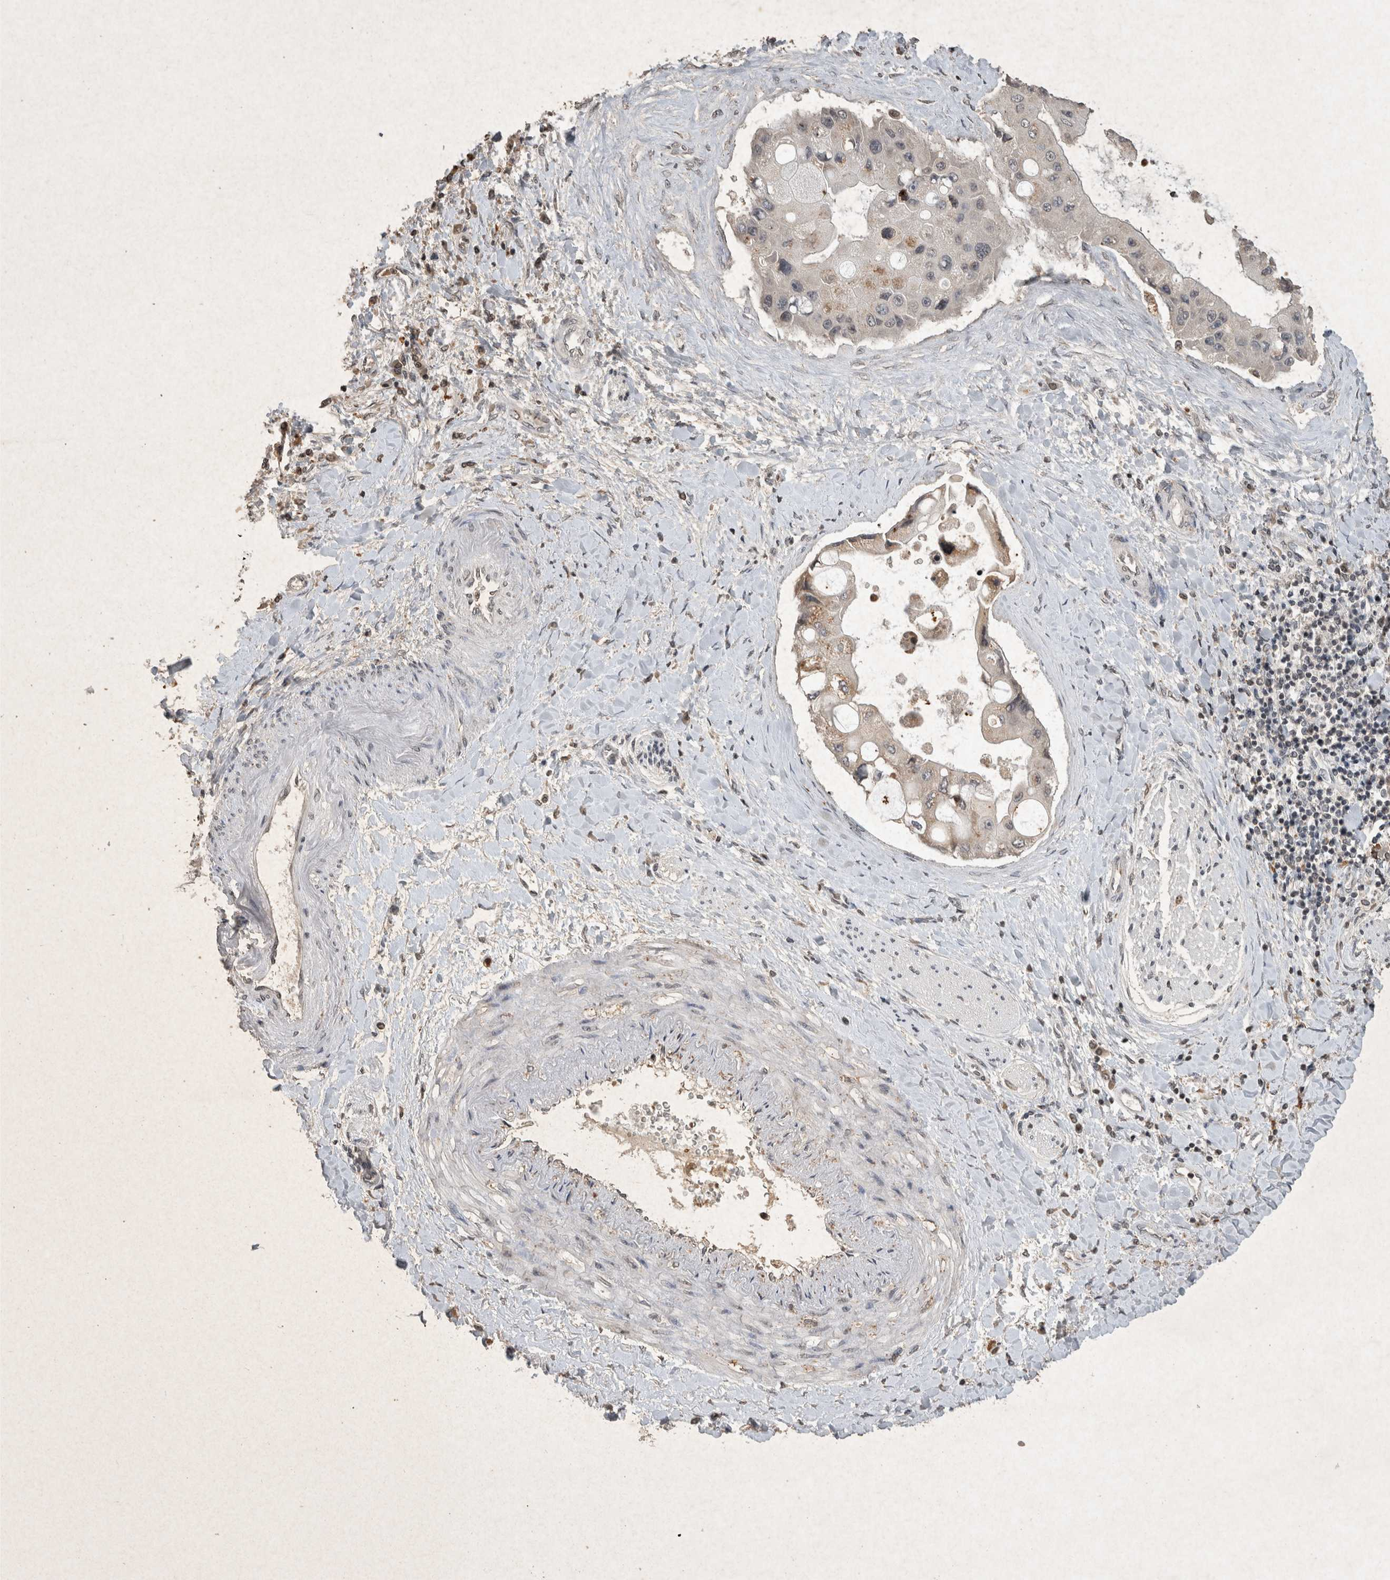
{"staining": {"intensity": "weak", "quantity": "<25%", "location": "cytoplasmic/membranous"}, "tissue": "liver cancer", "cell_type": "Tumor cells", "image_type": "cancer", "snomed": [{"axis": "morphology", "description": "Cholangiocarcinoma"}, {"axis": "topography", "description": "Liver"}], "caption": "IHC of human cholangiocarcinoma (liver) reveals no expression in tumor cells.", "gene": "HRK", "patient": {"sex": "male", "age": 50}}